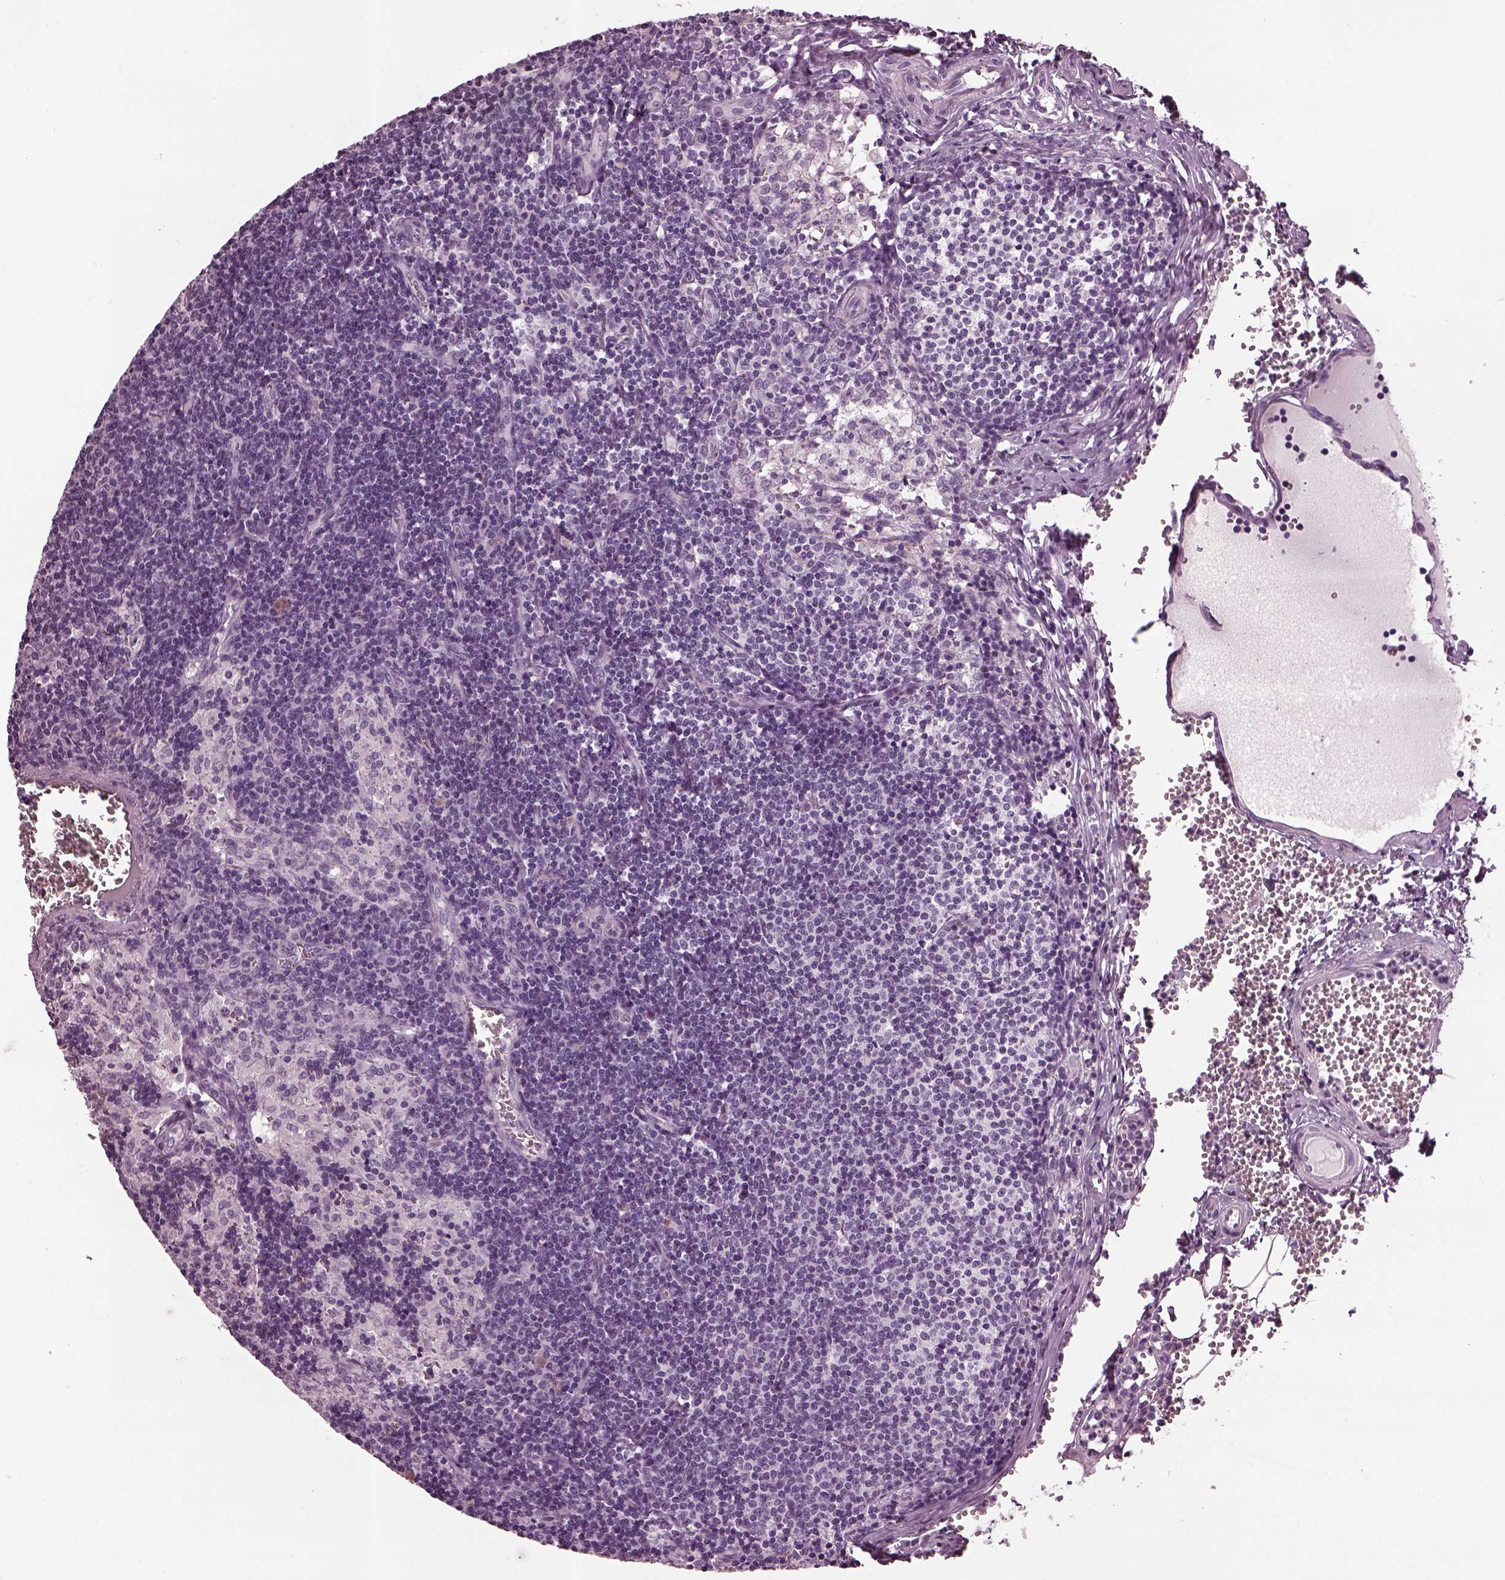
{"staining": {"intensity": "negative", "quantity": "none", "location": "none"}, "tissue": "lymph node", "cell_type": "Germinal center cells", "image_type": "normal", "snomed": [{"axis": "morphology", "description": "Normal tissue, NOS"}, {"axis": "topography", "description": "Lymph node"}], "caption": "This is an immunohistochemistry (IHC) micrograph of normal lymph node. There is no expression in germinal center cells.", "gene": "SLC6A17", "patient": {"sex": "female", "age": 50}}